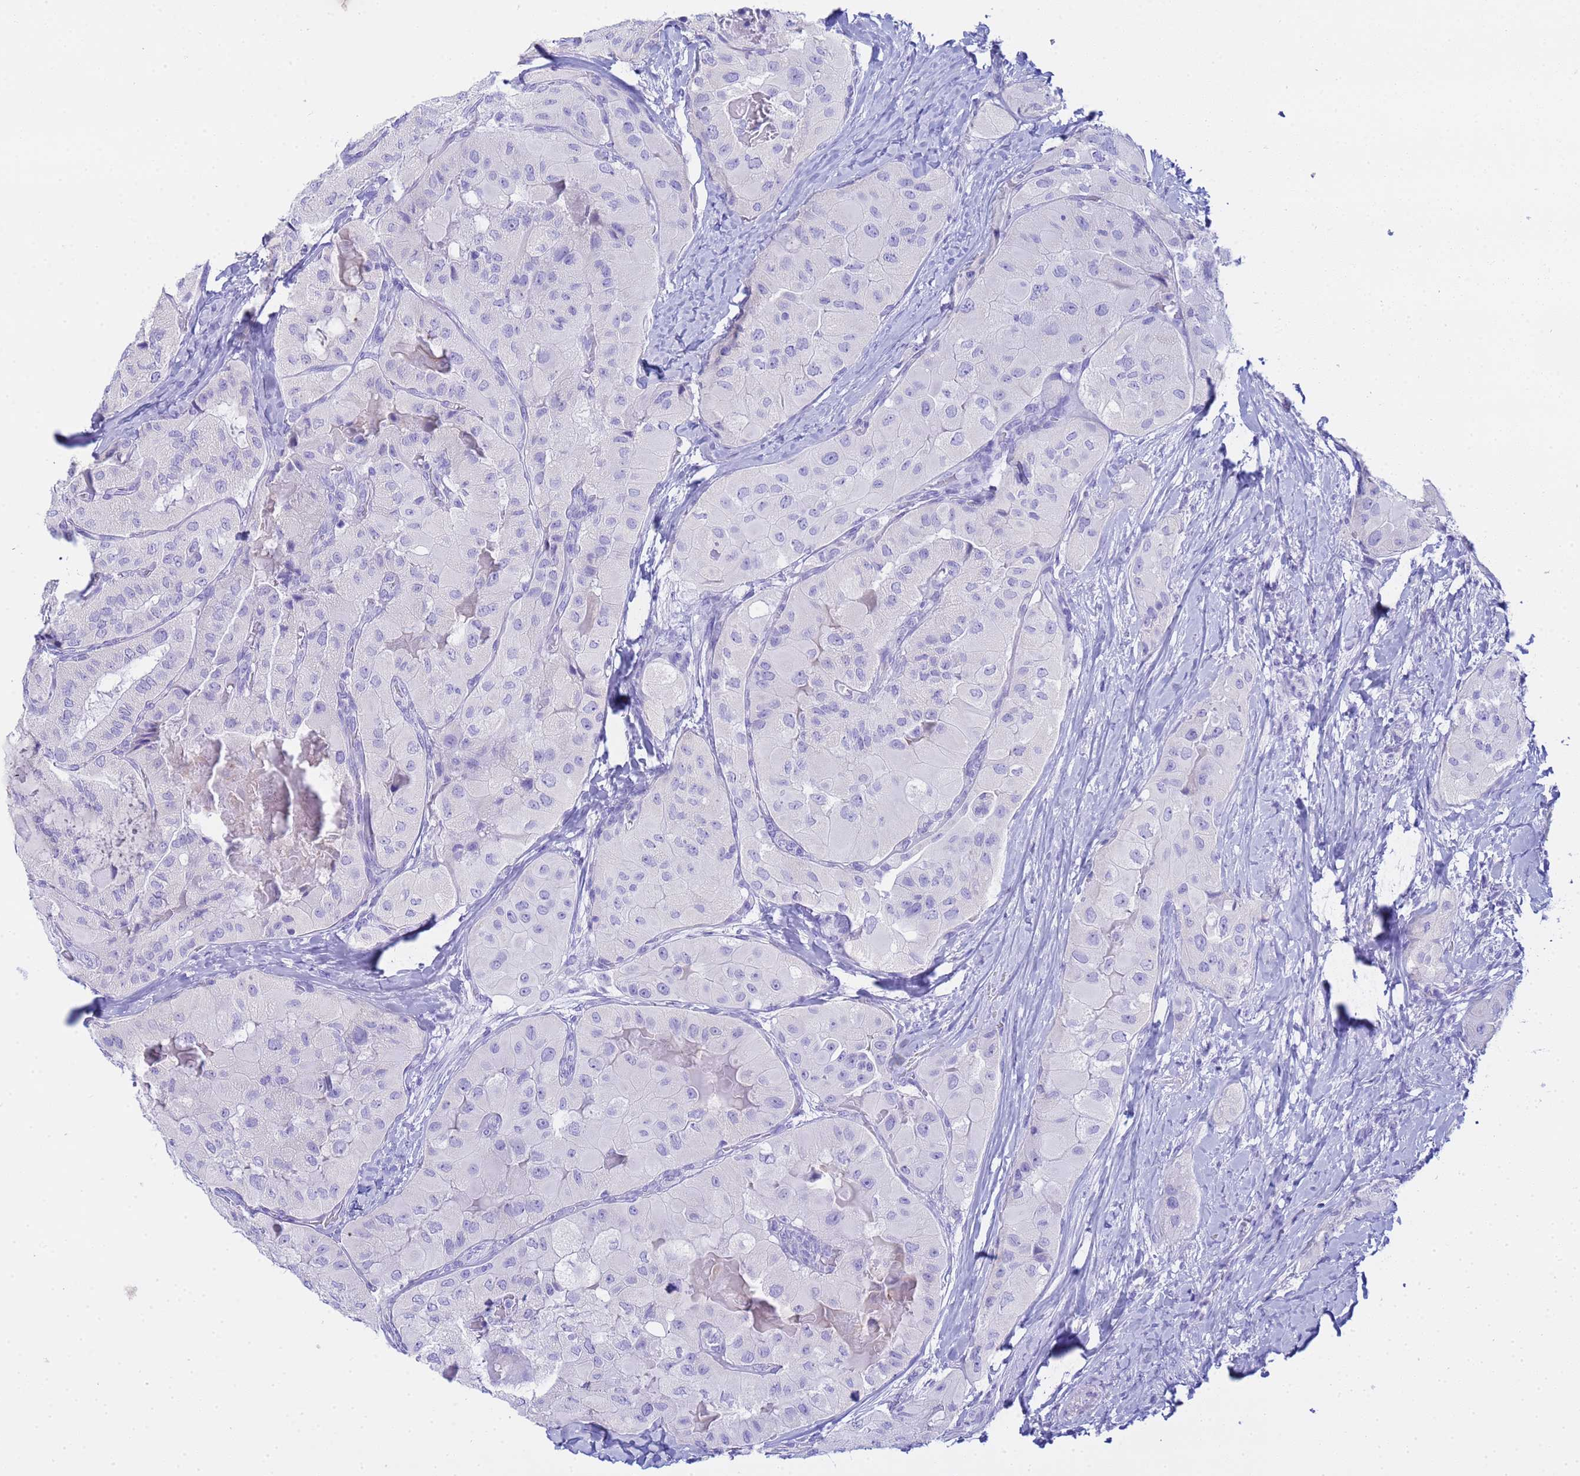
{"staining": {"intensity": "negative", "quantity": "none", "location": "none"}, "tissue": "thyroid cancer", "cell_type": "Tumor cells", "image_type": "cancer", "snomed": [{"axis": "morphology", "description": "Normal tissue, NOS"}, {"axis": "morphology", "description": "Papillary adenocarcinoma, NOS"}, {"axis": "topography", "description": "Thyroid gland"}], "caption": "The immunohistochemistry (IHC) image has no significant positivity in tumor cells of thyroid cancer tissue.", "gene": "AQP12A", "patient": {"sex": "female", "age": 59}}